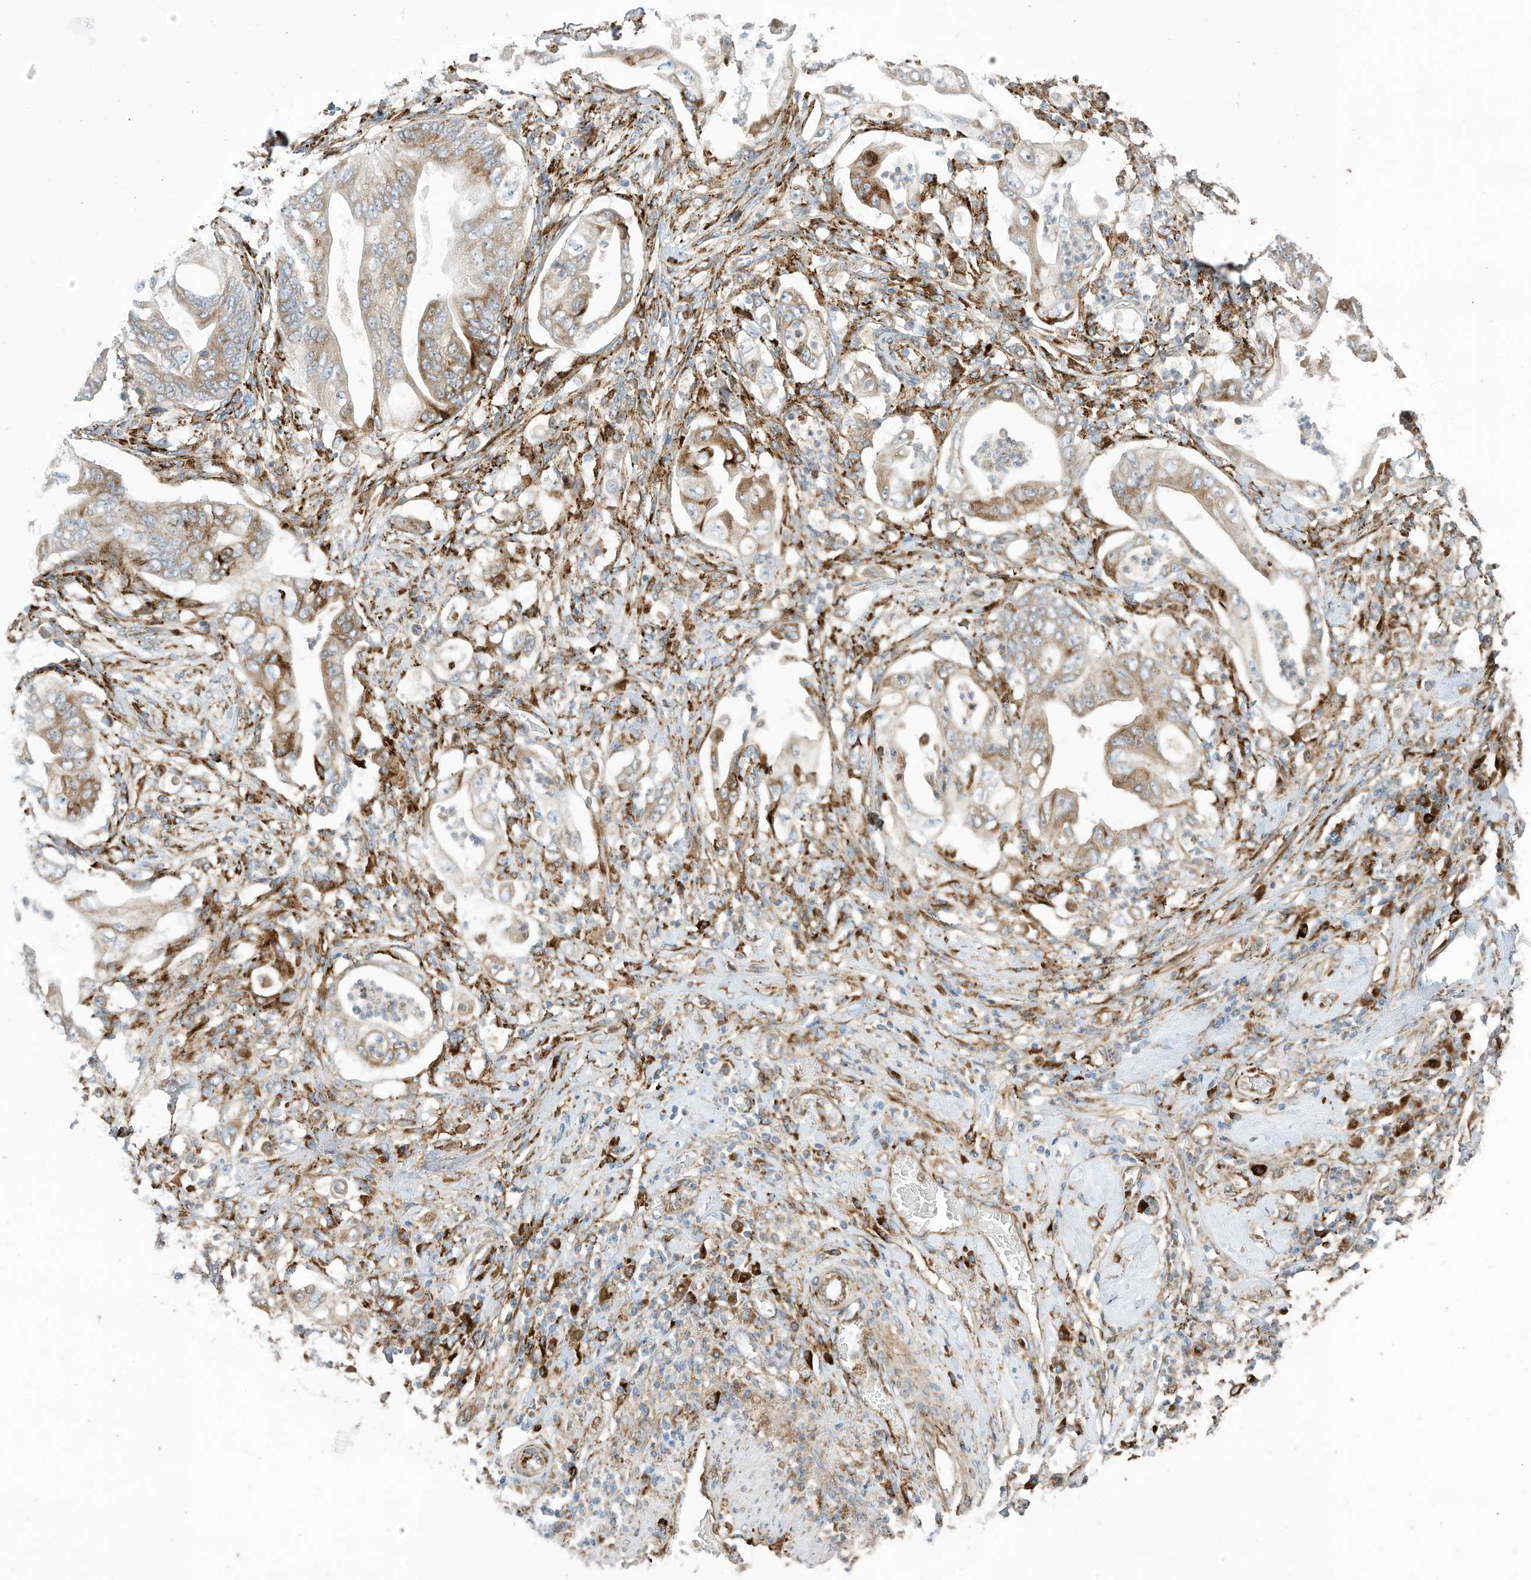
{"staining": {"intensity": "moderate", "quantity": "25%-75%", "location": "cytoplasmic/membranous"}, "tissue": "stomach cancer", "cell_type": "Tumor cells", "image_type": "cancer", "snomed": [{"axis": "morphology", "description": "Adenocarcinoma, NOS"}, {"axis": "topography", "description": "Stomach"}], "caption": "Brown immunohistochemical staining in stomach cancer (adenocarcinoma) exhibits moderate cytoplasmic/membranous expression in approximately 25%-75% of tumor cells.", "gene": "TRNAU1AP", "patient": {"sex": "female", "age": 73}}